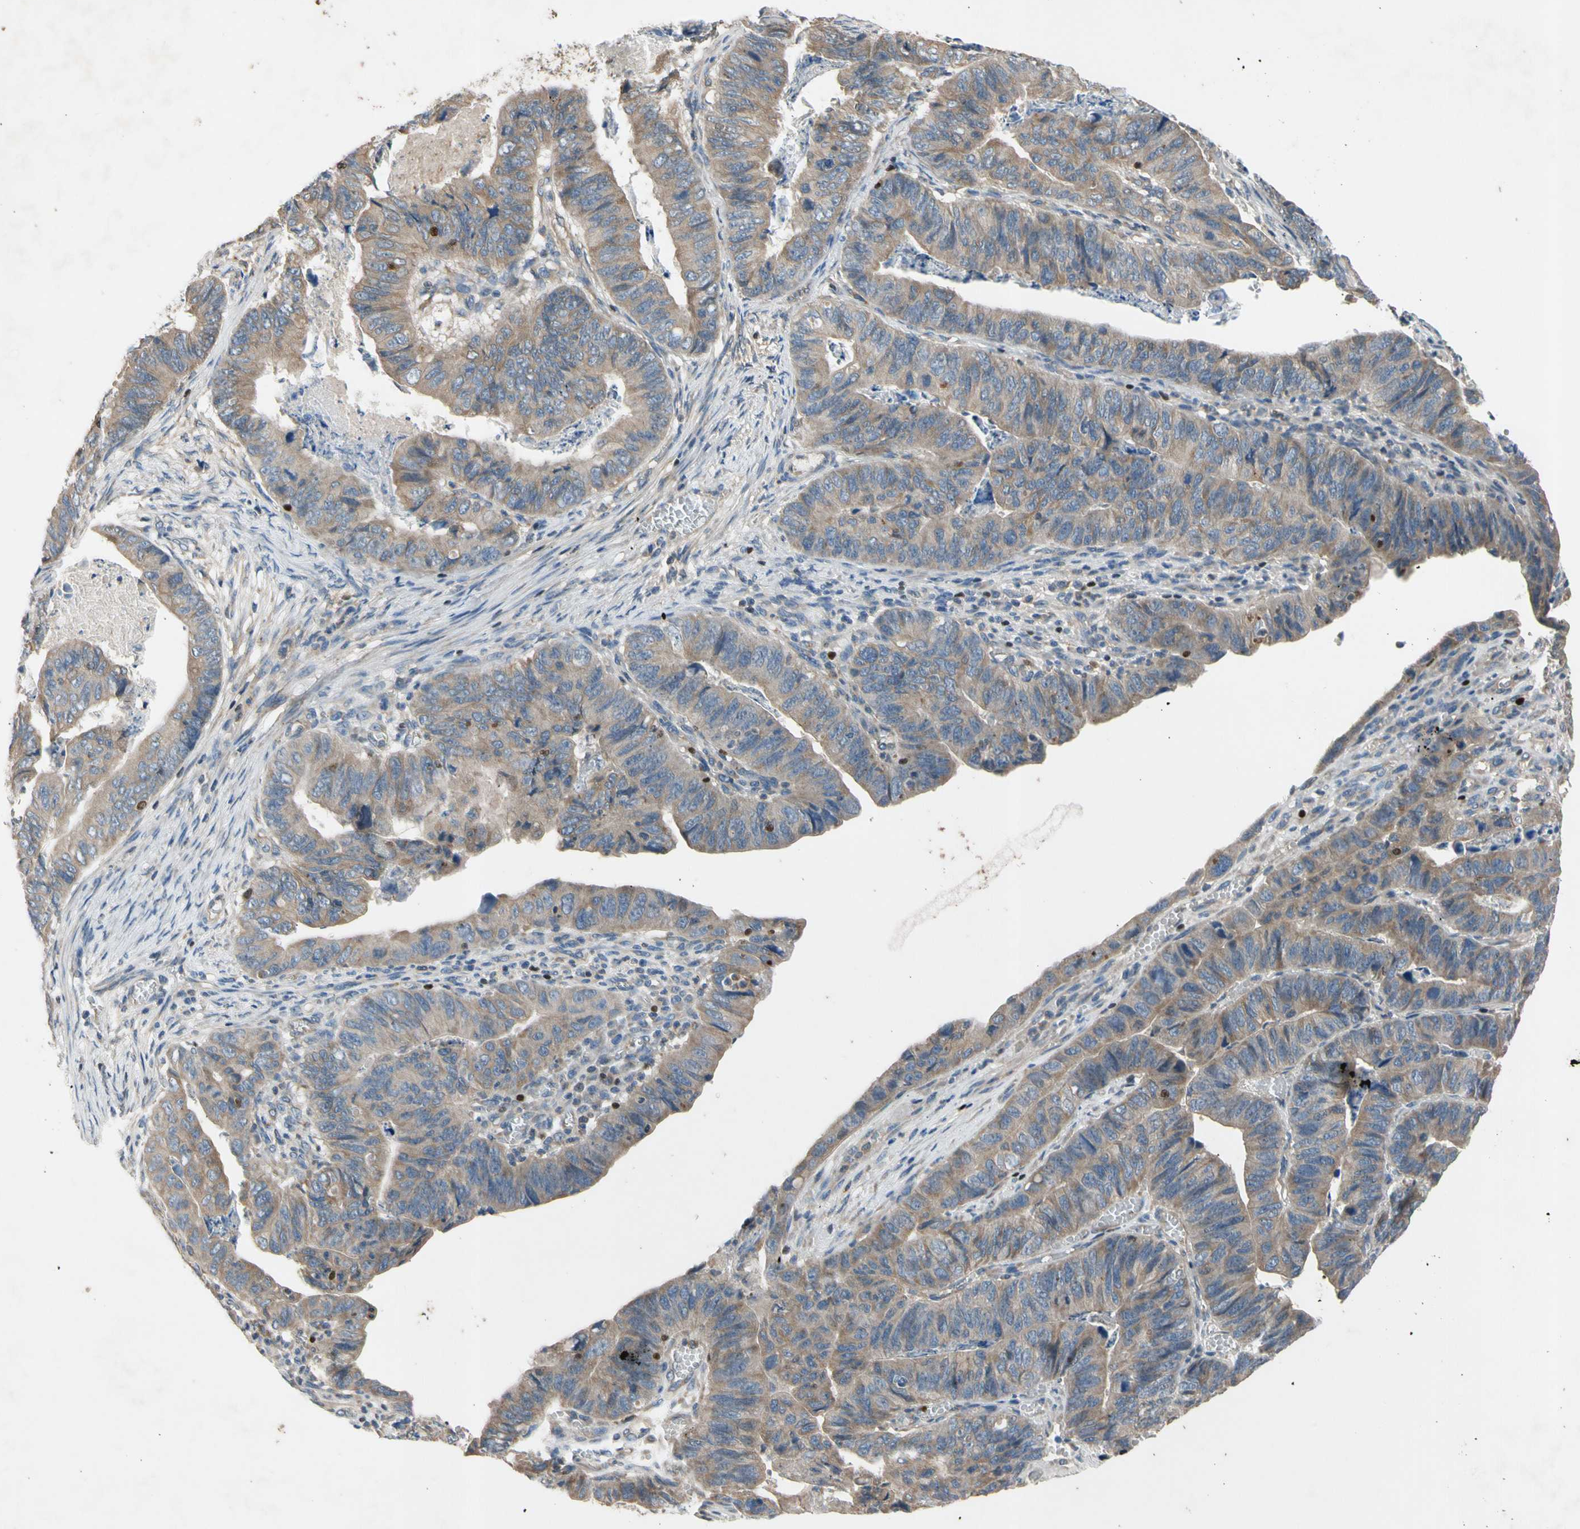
{"staining": {"intensity": "weak", "quantity": ">75%", "location": "cytoplasmic/membranous"}, "tissue": "stomach cancer", "cell_type": "Tumor cells", "image_type": "cancer", "snomed": [{"axis": "morphology", "description": "Adenocarcinoma, NOS"}, {"axis": "topography", "description": "Stomach, lower"}], "caption": "DAB immunohistochemical staining of stomach cancer (adenocarcinoma) displays weak cytoplasmic/membranous protein expression in approximately >75% of tumor cells. (brown staining indicates protein expression, while blue staining denotes nuclei).", "gene": "TBX21", "patient": {"sex": "male", "age": 77}}